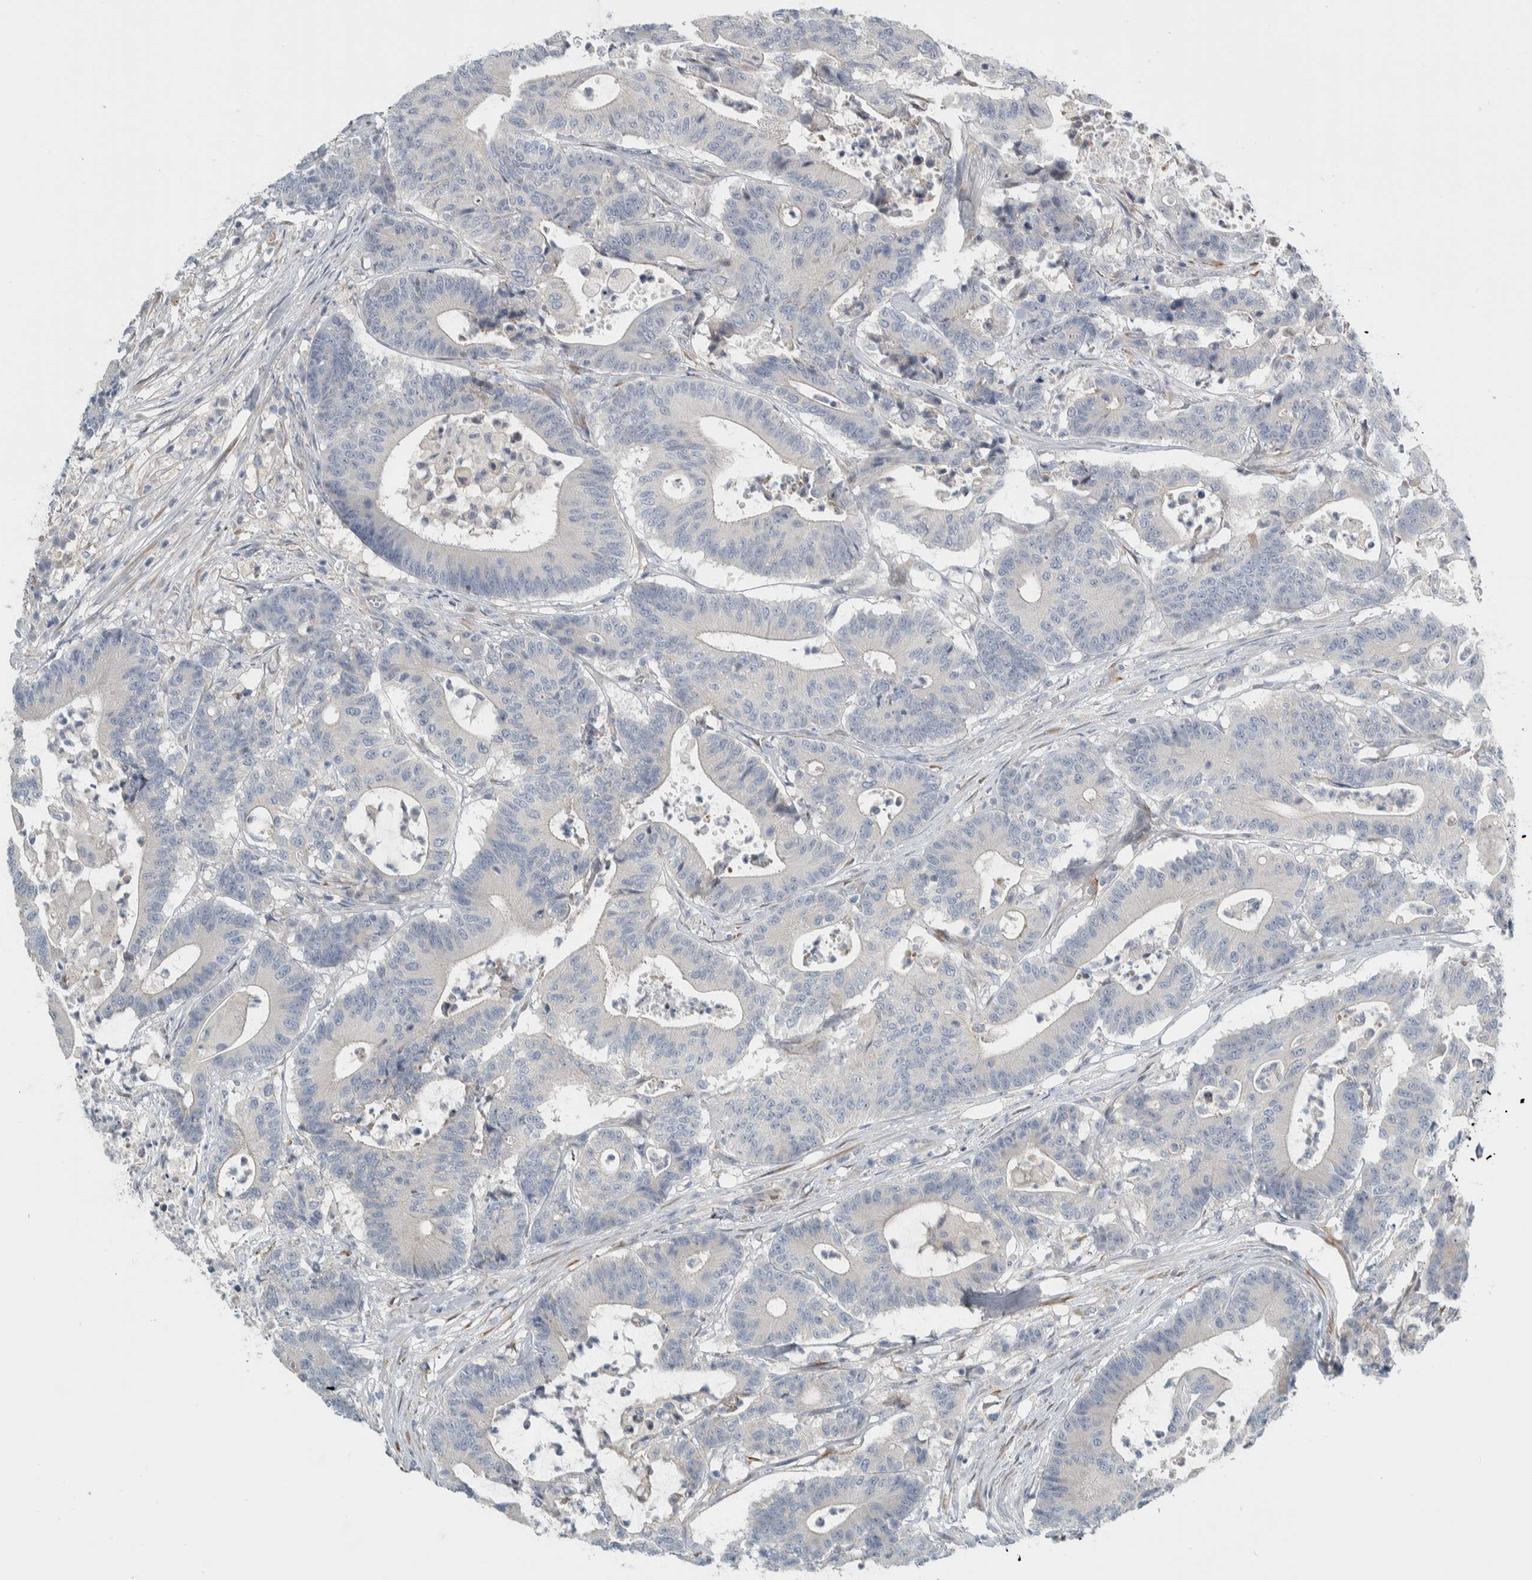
{"staining": {"intensity": "negative", "quantity": "none", "location": "none"}, "tissue": "colorectal cancer", "cell_type": "Tumor cells", "image_type": "cancer", "snomed": [{"axis": "morphology", "description": "Adenocarcinoma, NOS"}, {"axis": "topography", "description": "Colon"}], "caption": "Immunohistochemistry image of neoplastic tissue: human colorectal cancer stained with DAB (3,3'-diaminobenzidine) displays no significant protein staining in tumor cells.", "gene": "HGS", "patient": {"sex": "female", "age": 84}}